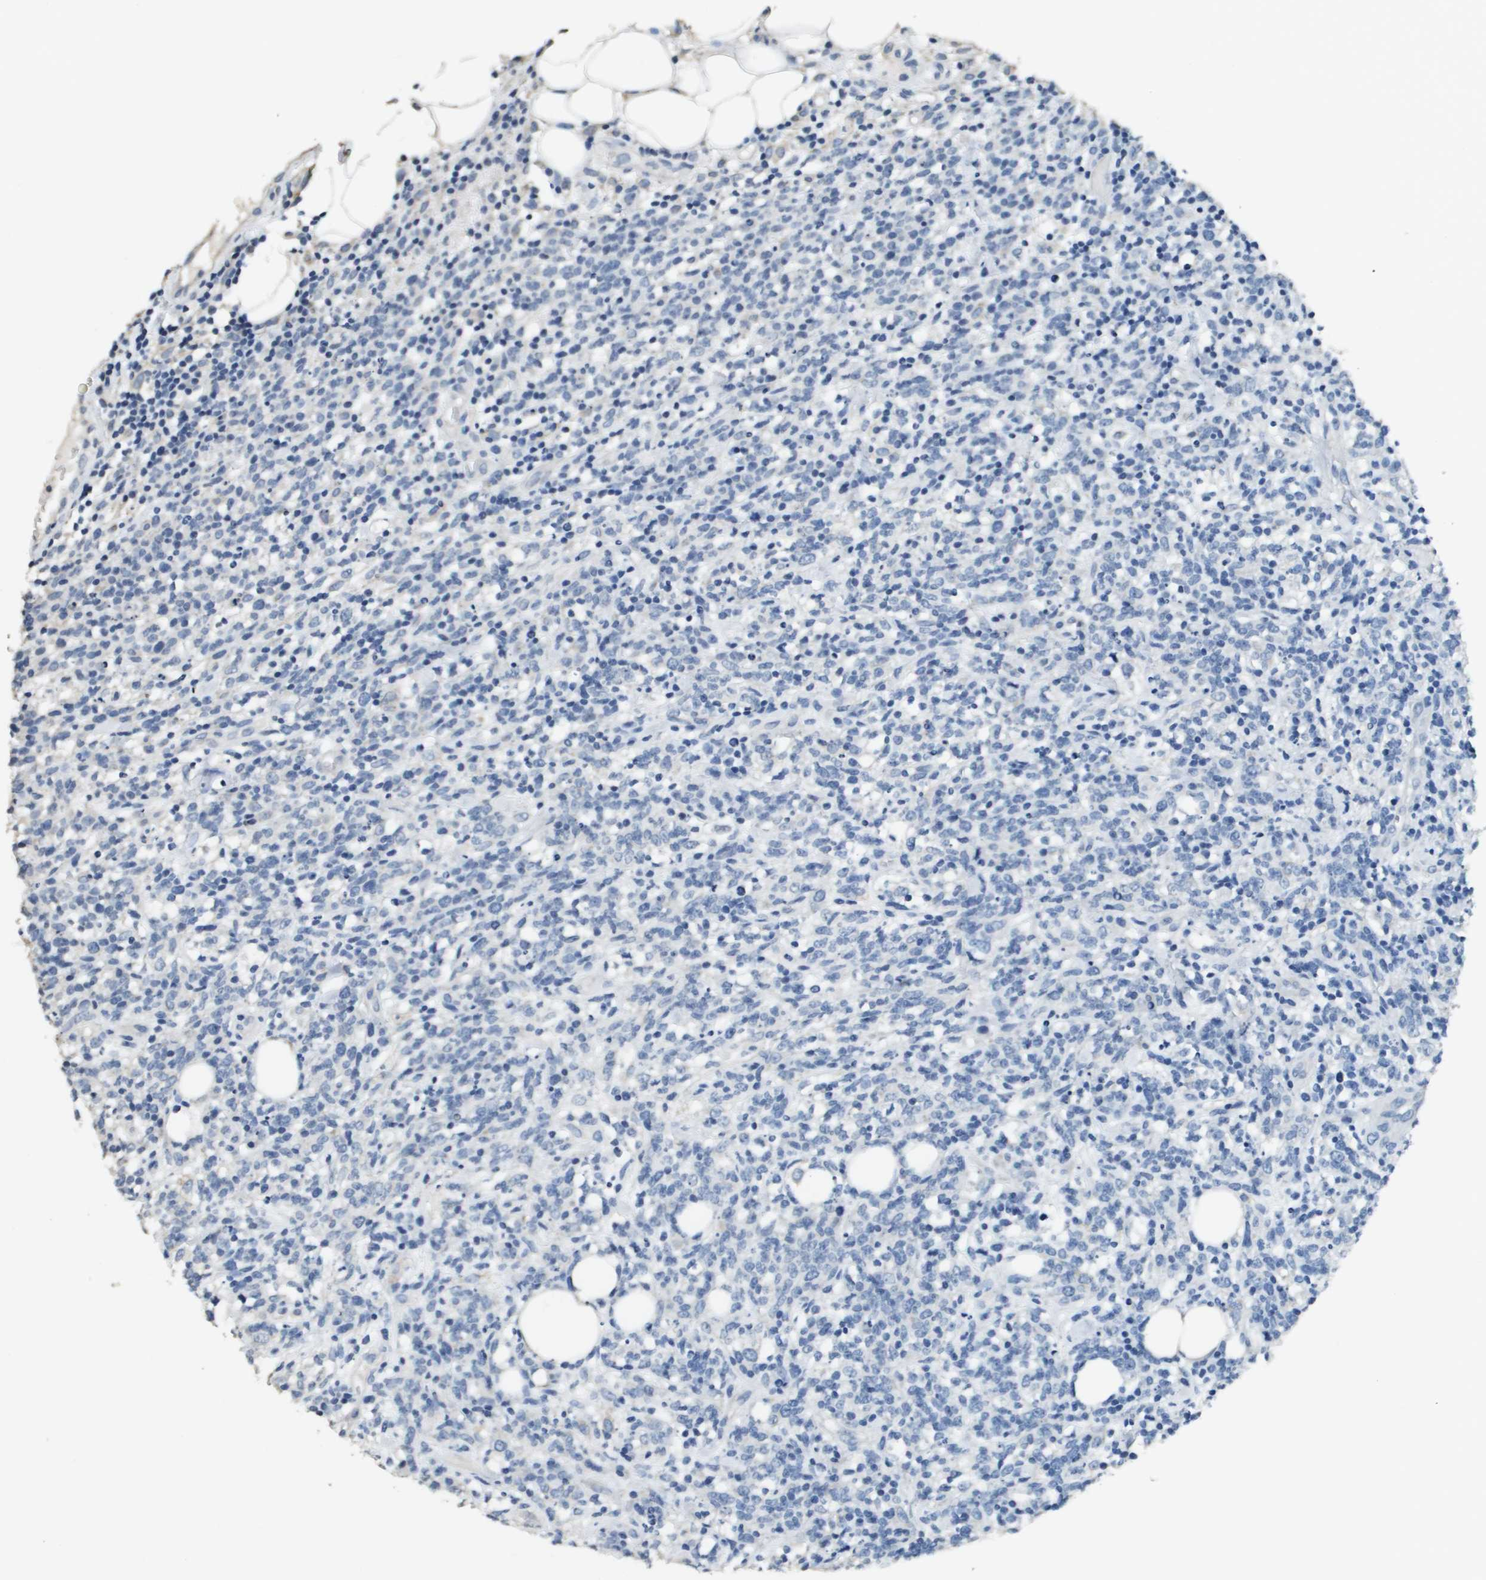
{"staining": {"intensity": "negative", "quantity": "none", "location": "none"}, "tissue": "lymphoma", "cell_type": "Tumor cells", "image_type": "cancer", "snomed": [{"axis": "morphology", "description": "Malignant lymphoma, non-Hodgkin's type, High grade"}, {"axis": "topography", "description": "Lymph node"}], "caption": "A histopathology image of human malignant lymphoma, non-Hodgkin's type (high-grade) is negative for staining in tumor cells.", "gene": "MT3", "patient": {"sex": "female", "age": 73}}